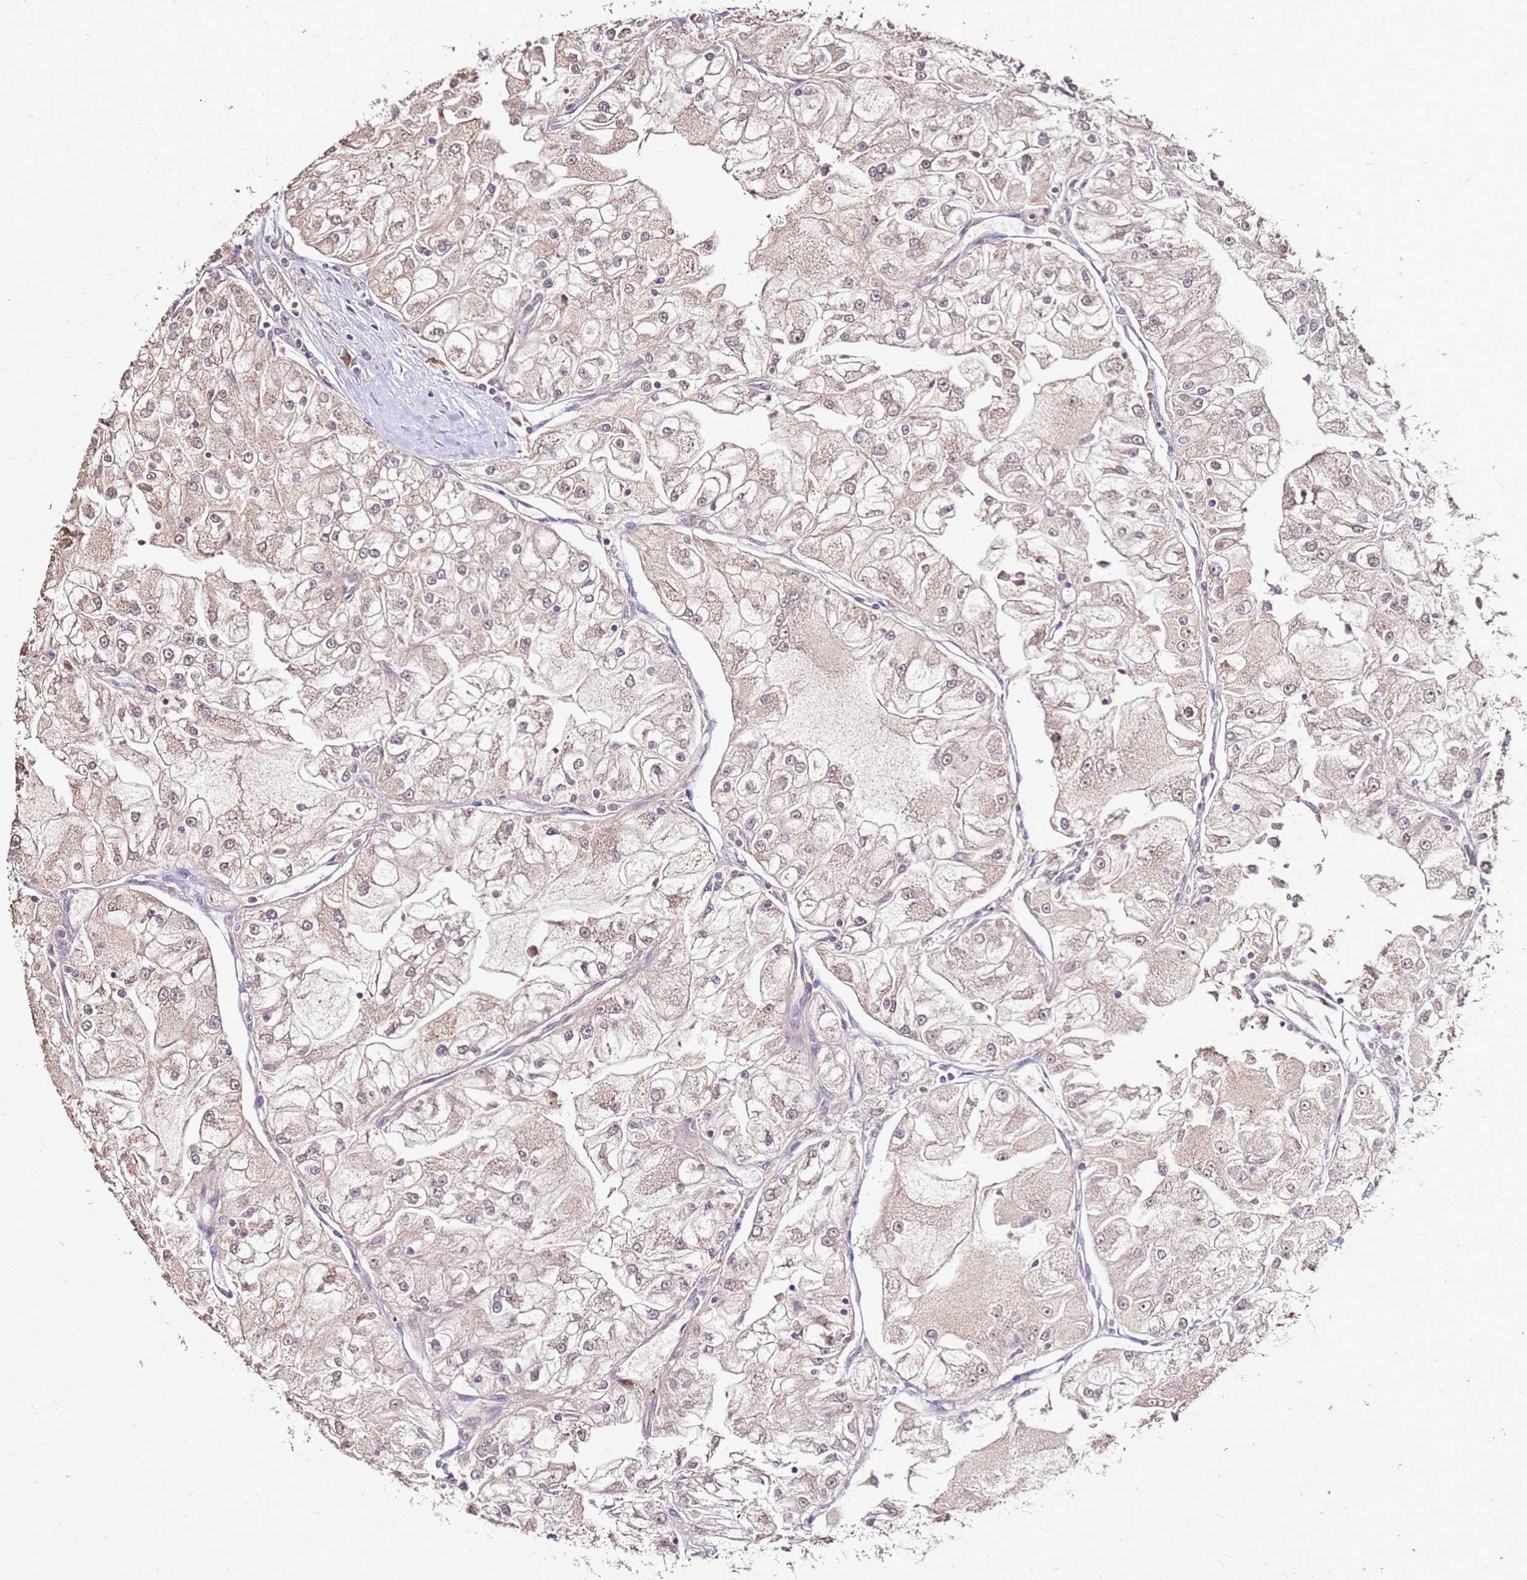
{"staining": {"intensity": "negative", "quantity": "none", "location": "none"}, "tissue": "renal cancer", "cell_type": "Tumor cells", "image_type": "cancer", "snomed": [{"axis": "morphology", "description": "Adenocarcinoma, NOS"}, {"axis": "topography", "description": "Kidney"}], "caption": "An IHC histopathology image of adenocarcinoma (renal) is shown. There is no staining in tumor cells of adenocarcinoma (renal).", "gene": "DVL3", "patient": {"sex": "female", "age": 72}}